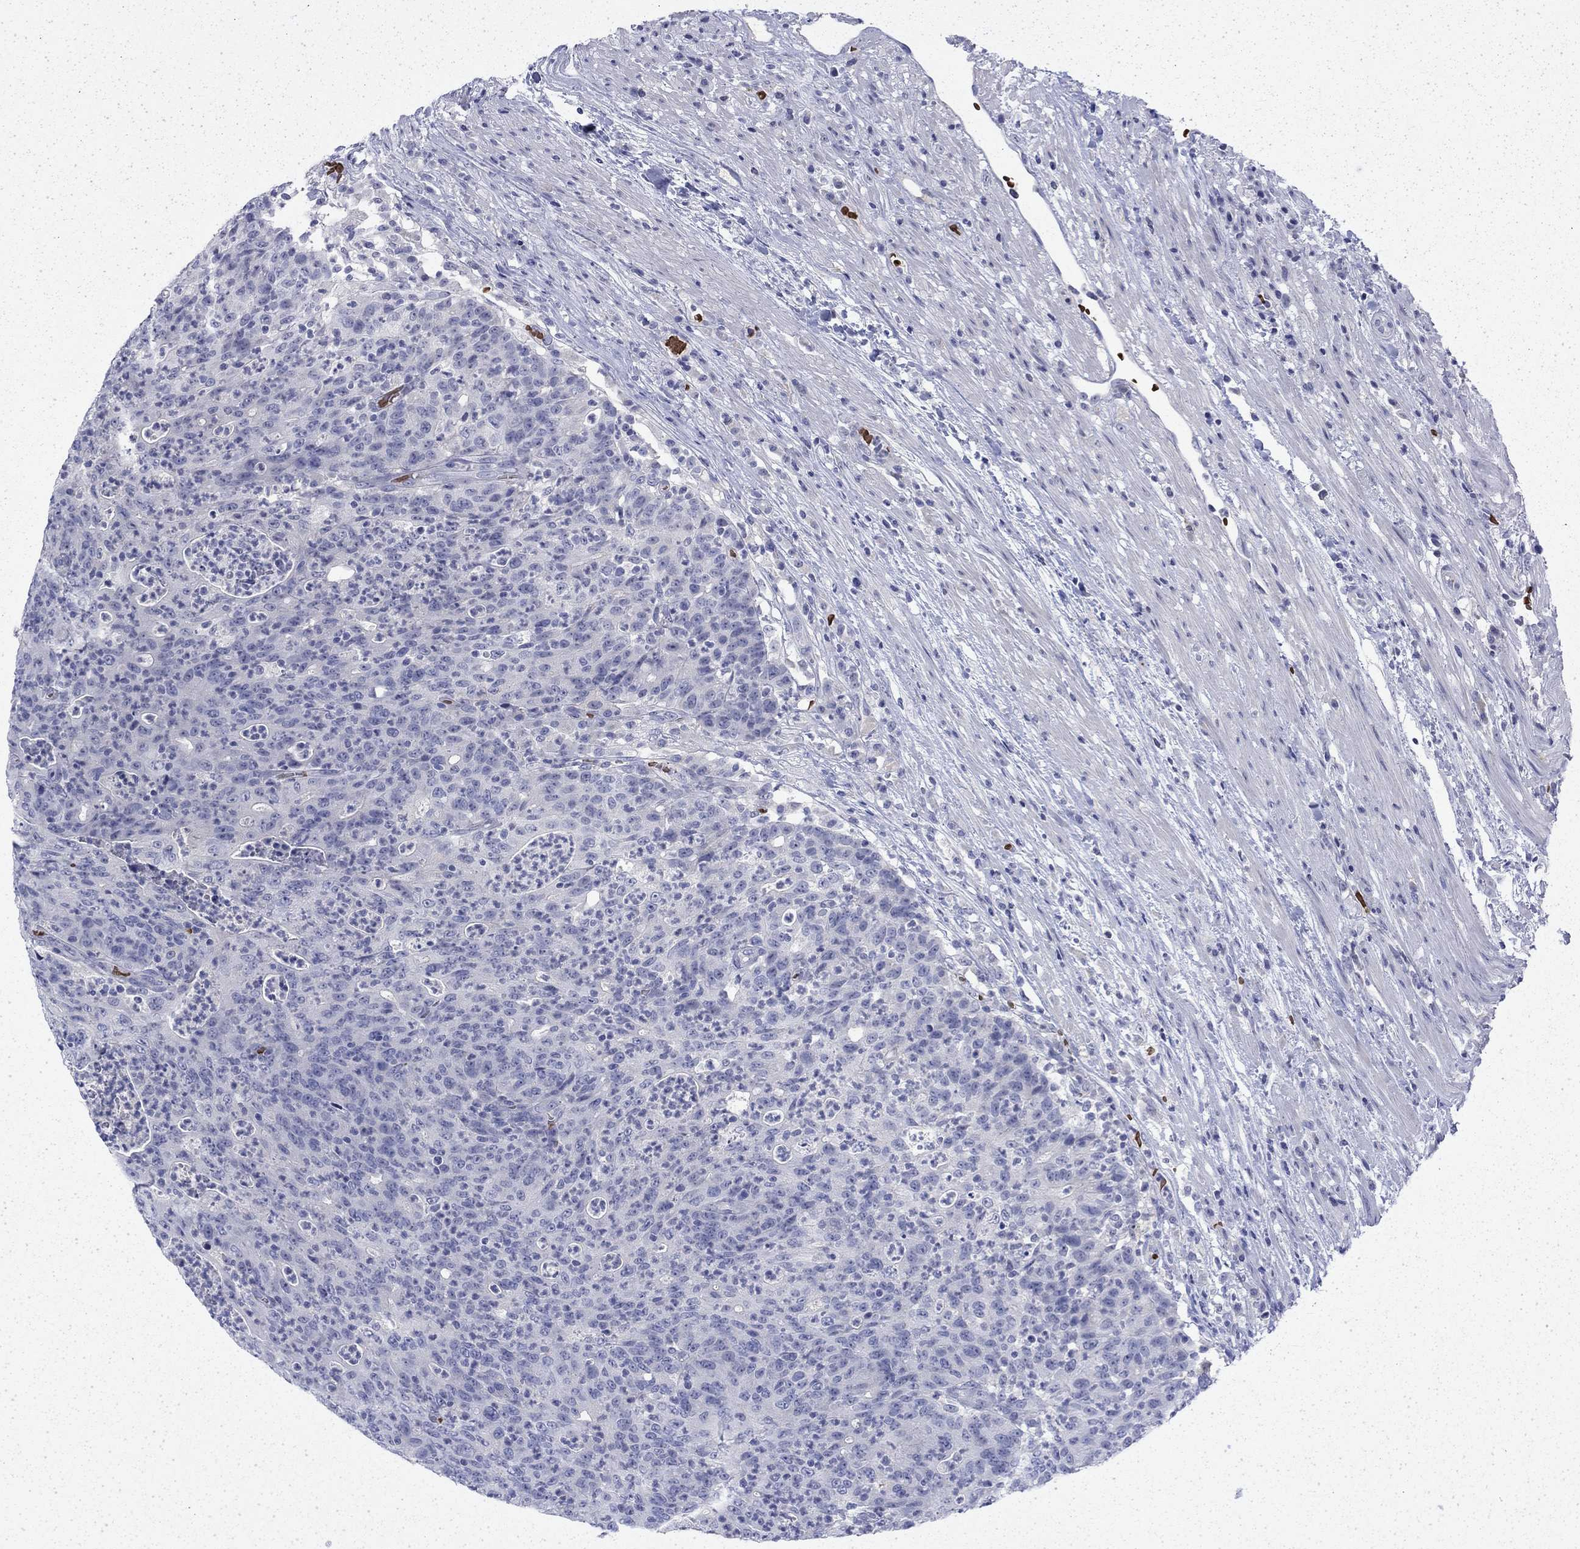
{"staining": {"intensity": "negative", "quantity": "none", "location": "none"}, "tissue": "colorectal cancer", "cell_type": "Tumor cells", "image_type": "cancer", "snomed": [{"axis": "morphology", "description": "Adenocarcinoma, NOS"}, {"axis": "topography", "description": "Colon"}], "caption": "IHC histopathology image of neoplastic tissue: human colorectal cancer stained with DAB (3,3'-diaminobenzidine) displays no significant protein positivity in tumor cells.", "gene": "ENPP6", "patient": {"sex": "male", "age": 70}}